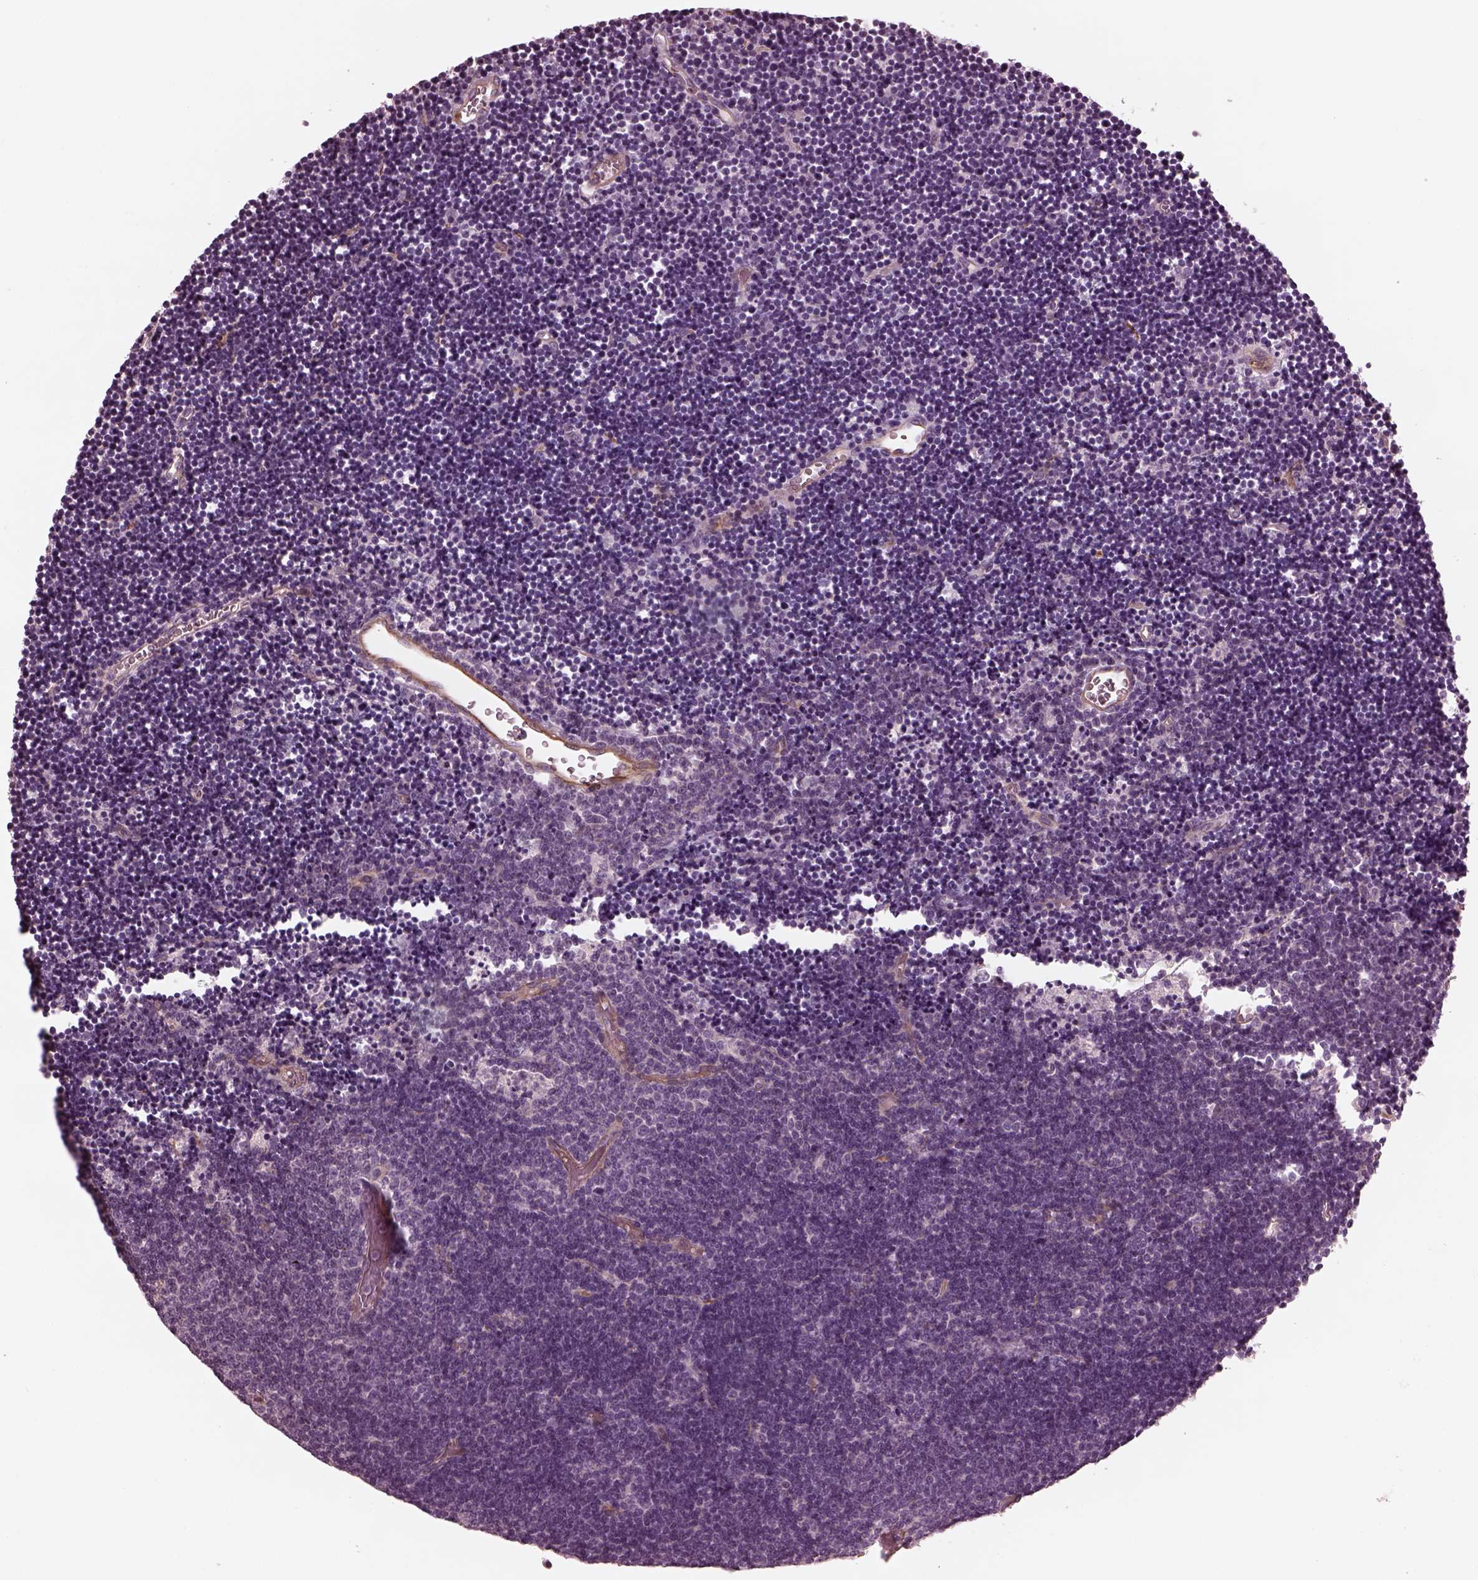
{"staining": {"intensity": "negative", "quantity": "none", "location": "none"}, "tissue": "lymphoma", "cell_type": "Tumor cells", "image_type": "cancer", "snomed": [{"axis": "morphology", "description": "Malignant lymphoma, non-Hodgkin's type, Low grade"}, {"axis": "topography", "description": "Brain"}], "caption": "Tumor cells are negative for protein expression in human low-grade malignant lymphoma, non-Hodgkin's type.", "gene": "KIF6", "patient": {"sex": "female", "age": 66}}